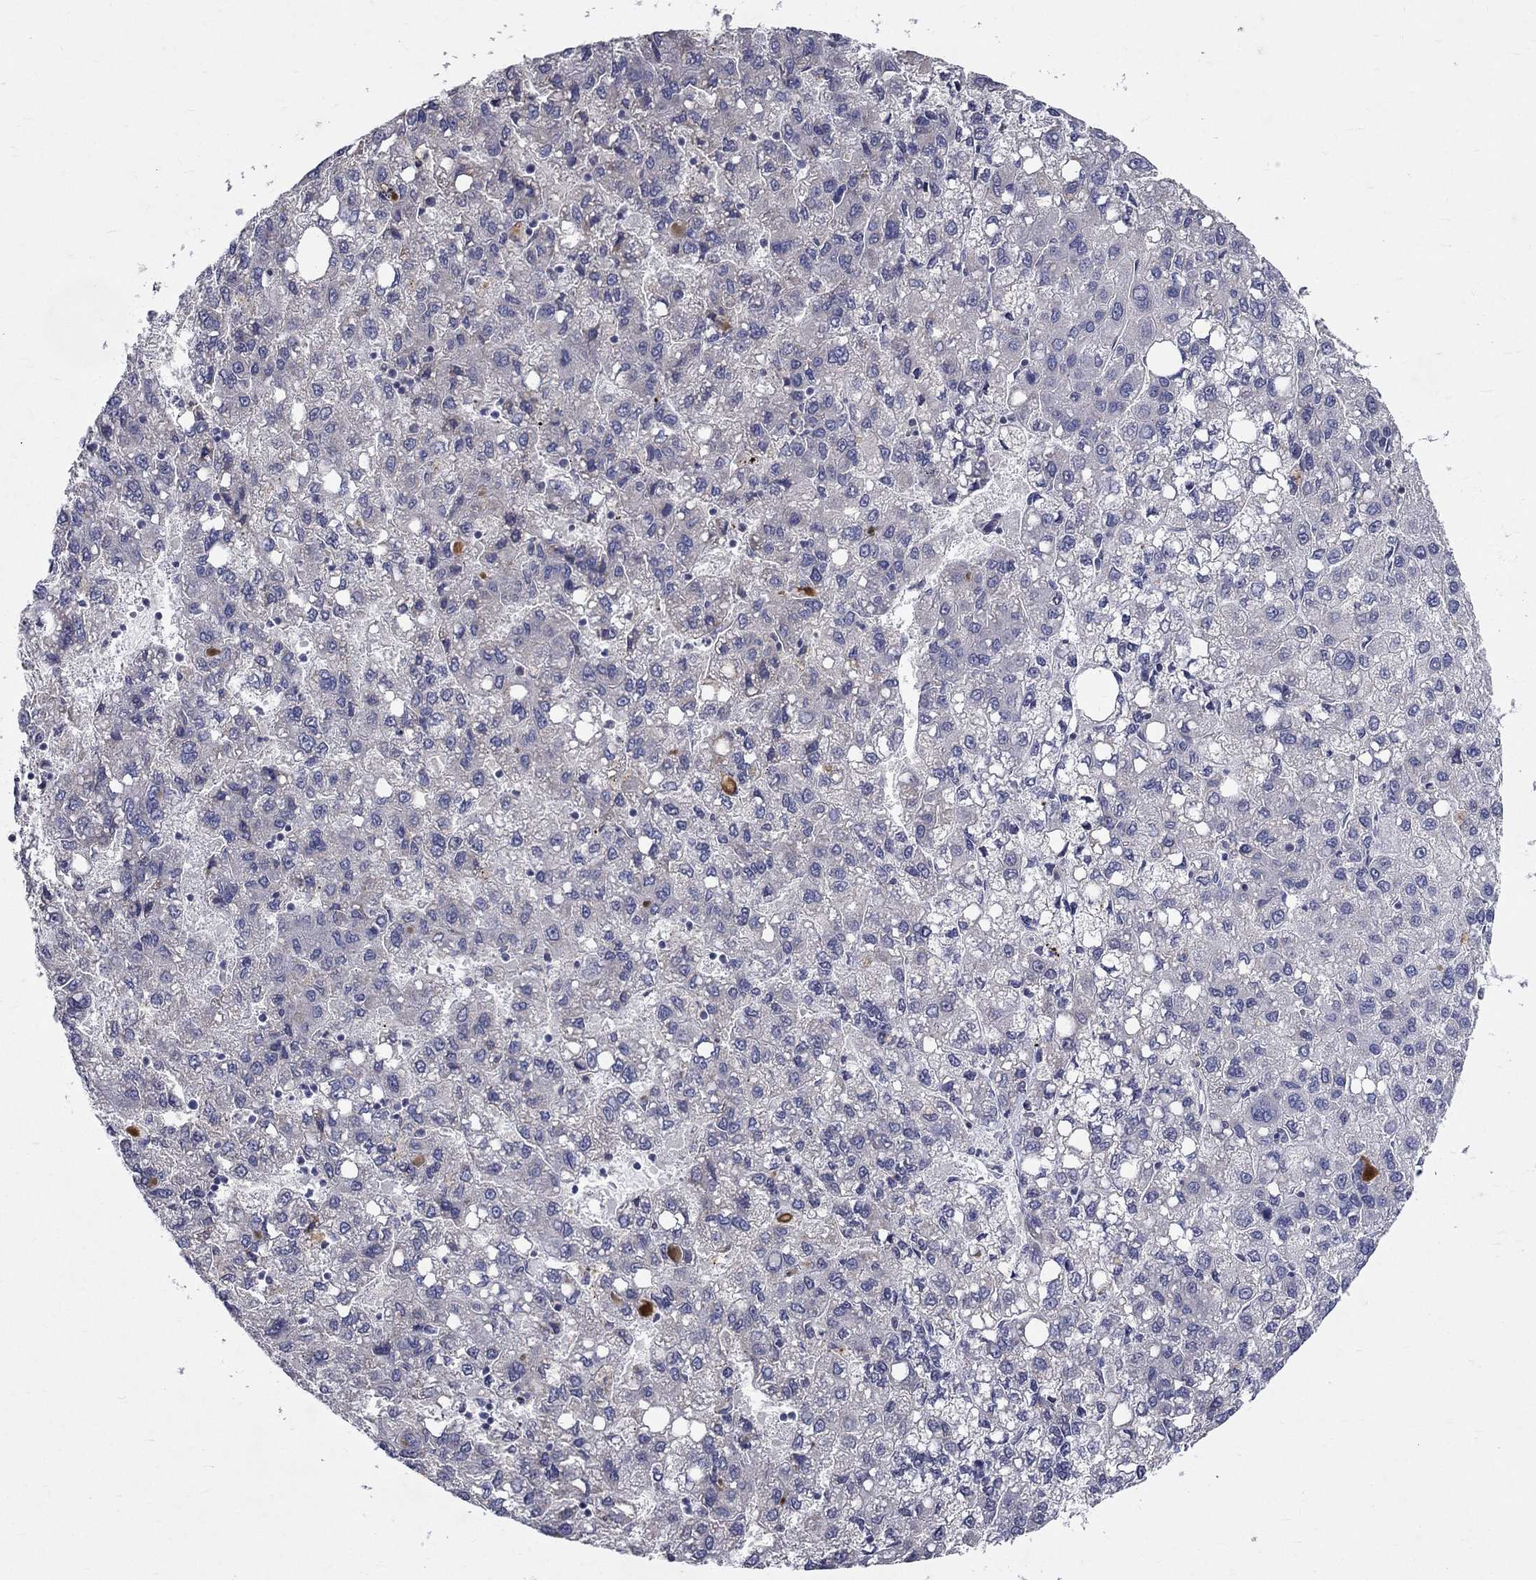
{"staining": {"intensity": "negative", "quantity": "none", "location": "none"}, "tissue": "liver cancer", "cell_type": "Tumor cells", "image_type": "cancer", "snomed": [{"axis": "morphology", "description": "Carcinoma, Hepatocellular, NOS"}, {"axis": "topography", "description": "Liver"}], "caption": "A high-resolution image shows IHC staining of liver cancer, which shows no significant positivity in tumor cells.", "gene": "SLC4A10", "patient": {"sex": "female", "age": 82}}